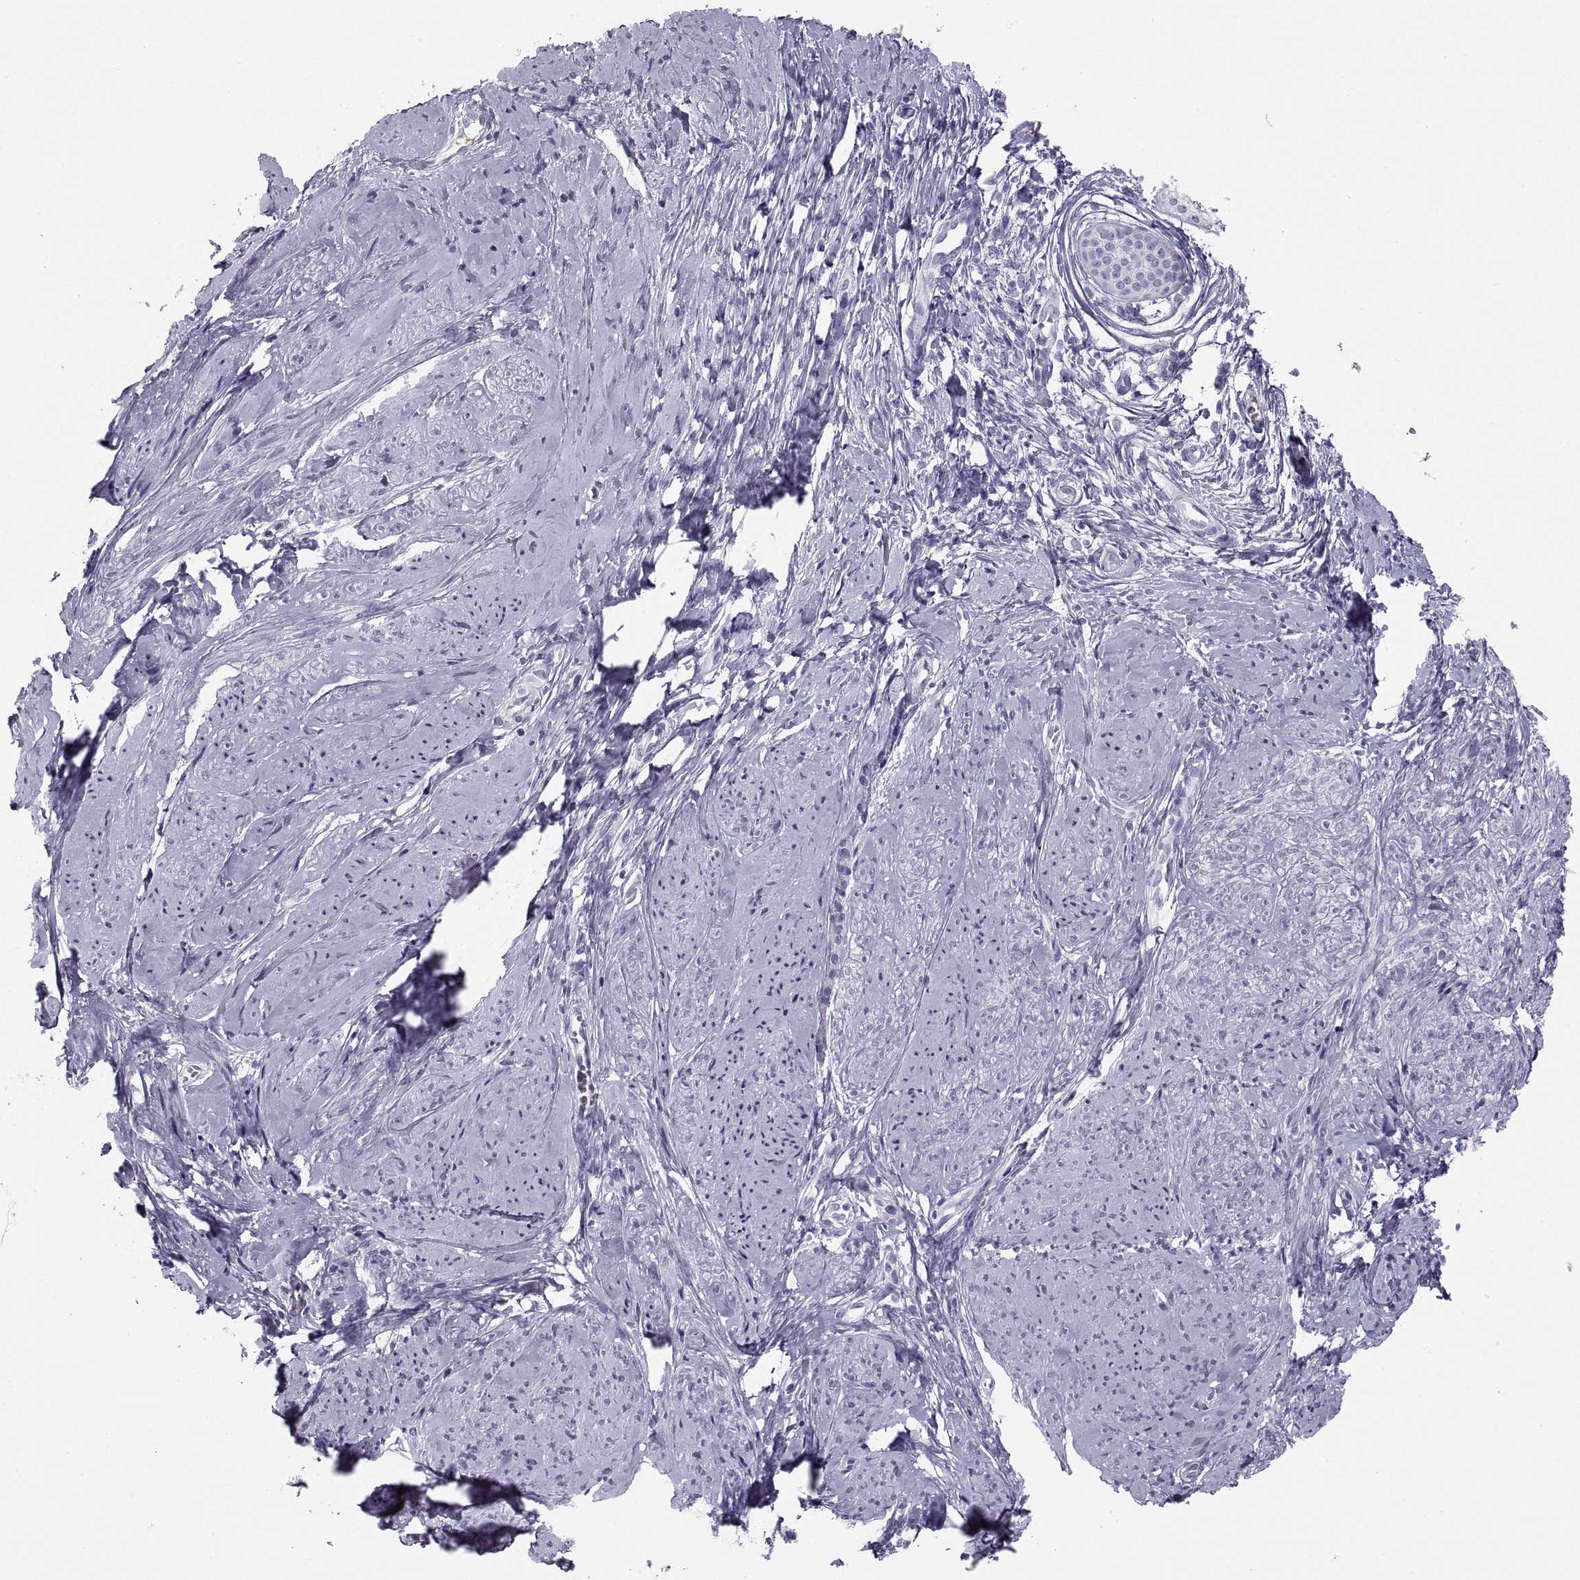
{"staining": {"intensity": "negative", "quantity": "none", "location": "none"}, "tissue": "smooth muscle", "cell_type": "Smooth muscle cells", "image_type": "normal", "snomed": [{"axis": "morphology", "description": "Normal tissue, NOS"}, {"axis": "topography", "description": "Smooth muscle"}], "caption": "DAB immunohistochemical staining of benign smooth muscle displays no significant positivity in smooth muscle cells.", "gene": "MAGEB2", "patient": {"sex": "female", "age": 48}}